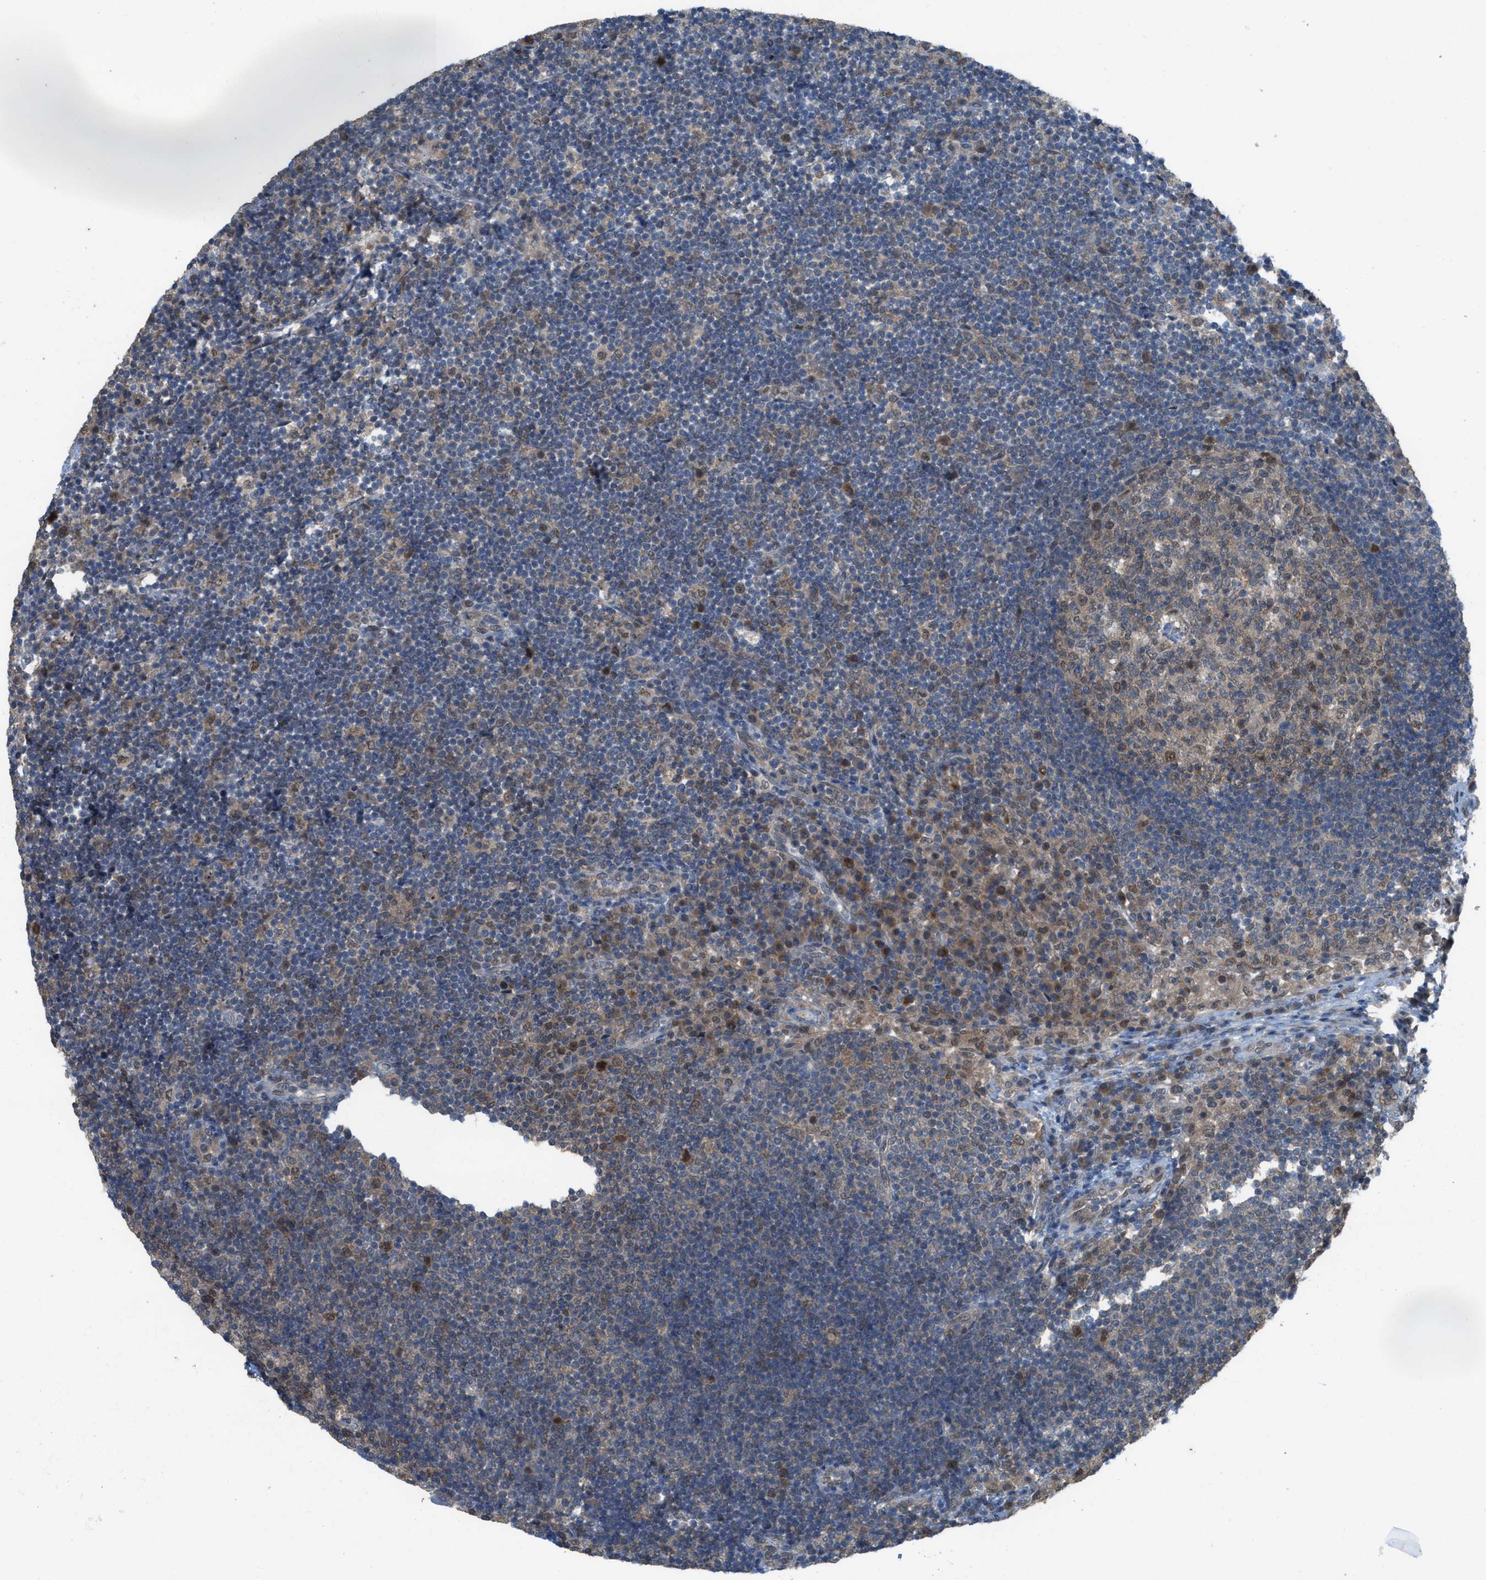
{"staining": {"intensity": "moderate", "quantity": ">75%", "location": "cytoplasmic/membranous,nuclear"}, "tissue": "lymph node", "cell_type": "Germinal center cells", "image_type": "normal", "snomed": [{"axis": "morphology", "description": "Normal tissue, NOS"}, {"axis": "topography", "description": "Lymph node"}], "caption": "This is a micrograph of IHC staining of benign lymph node, which shows moderate expression in the cytoplasmic/membranous,nuclear of germinal center cells.", "gene": "PLAA", "patient": {"sex": "female", "age": 53}}